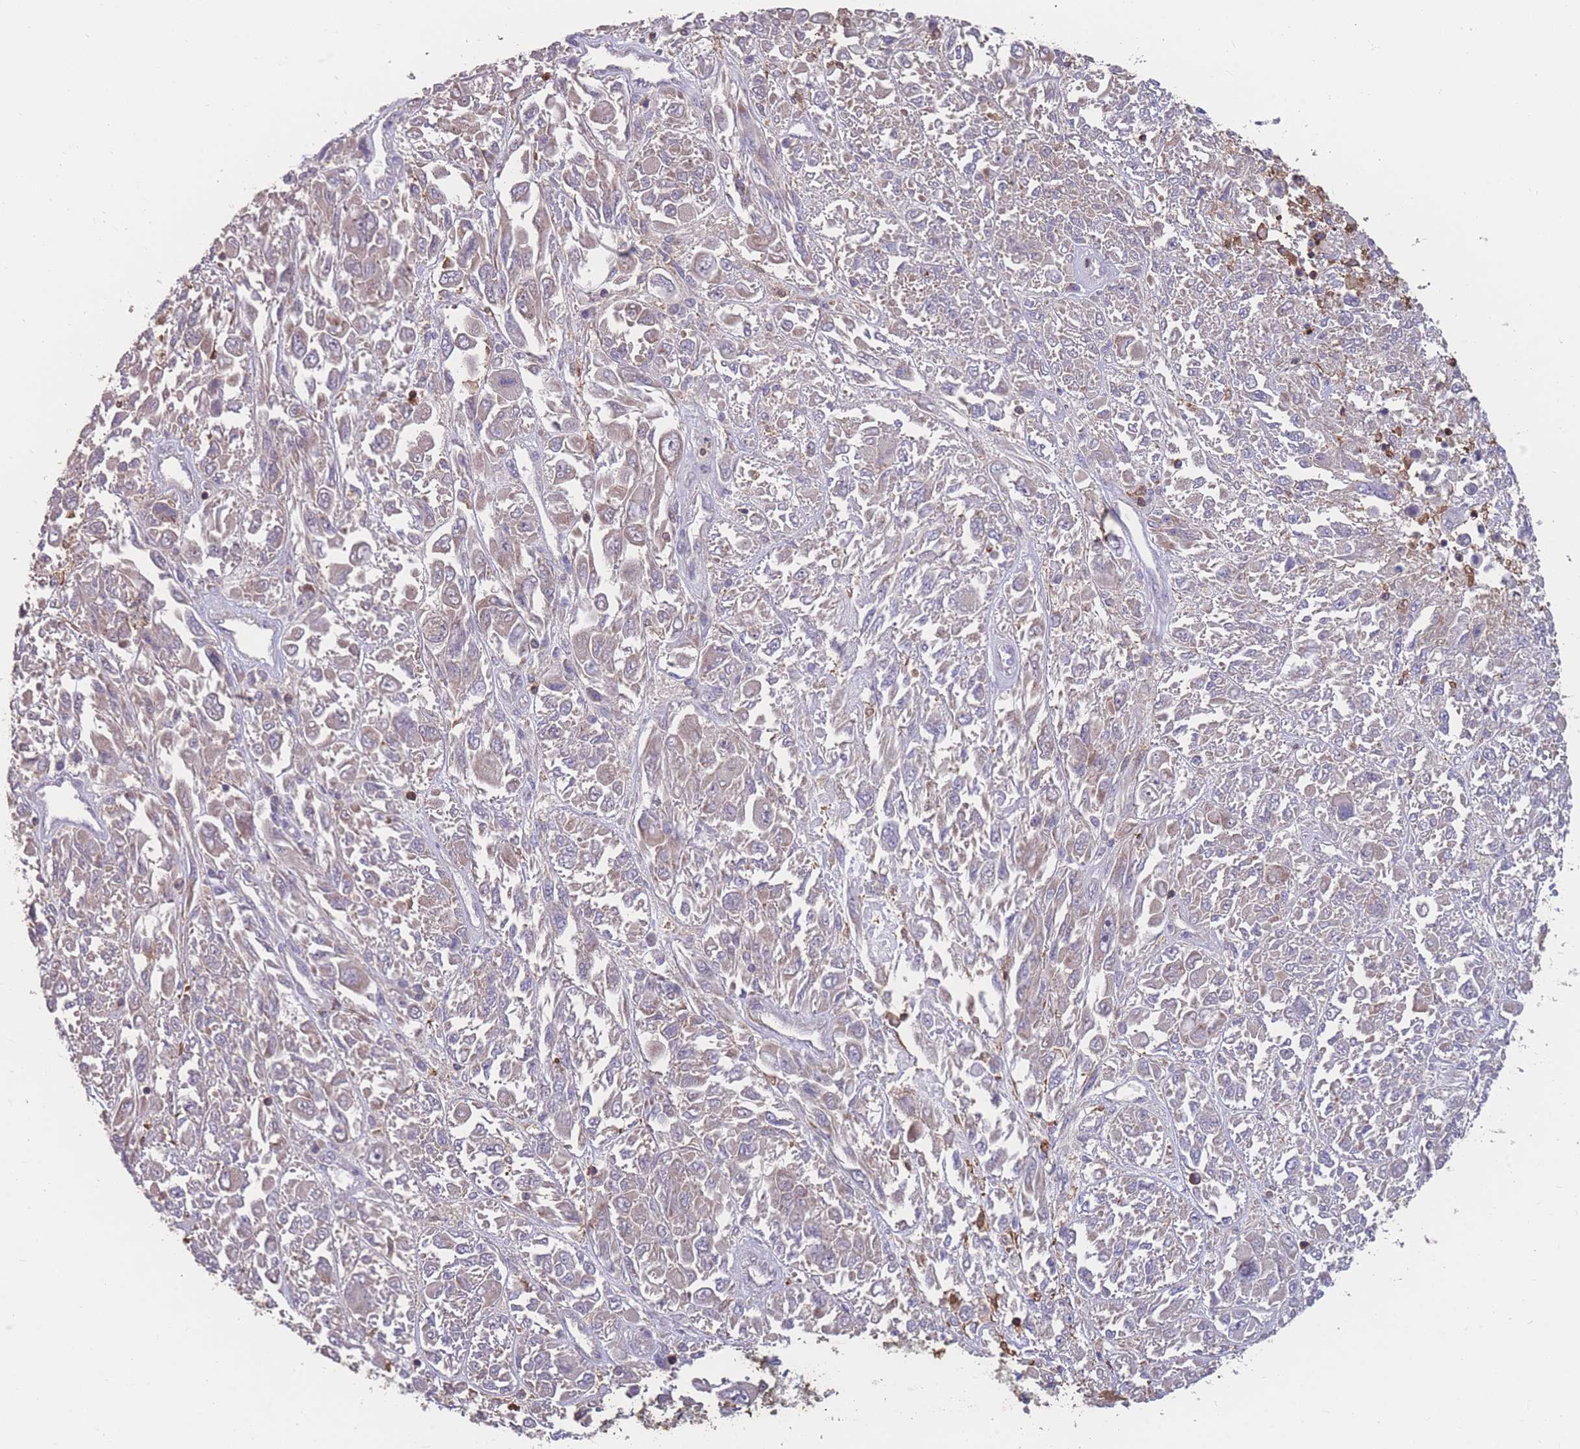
{"staining": {"intensity": "negative", "quantity": "none", "location": "none"}, "tissue": "melanoma", "cell_type": "Tumor cells", "image_type": "cancer", "snomed": [{"axis": "morphology", "description": "Malignant melanoma, NOS"}, {"axis": "topography", "description": "Skin"}], "caption": "Immunohistochemical staining of melanoma exhibits no significant expression in tumor cells.", "gene": "CD33", "patient": {"sex": "female", "age": 91}}